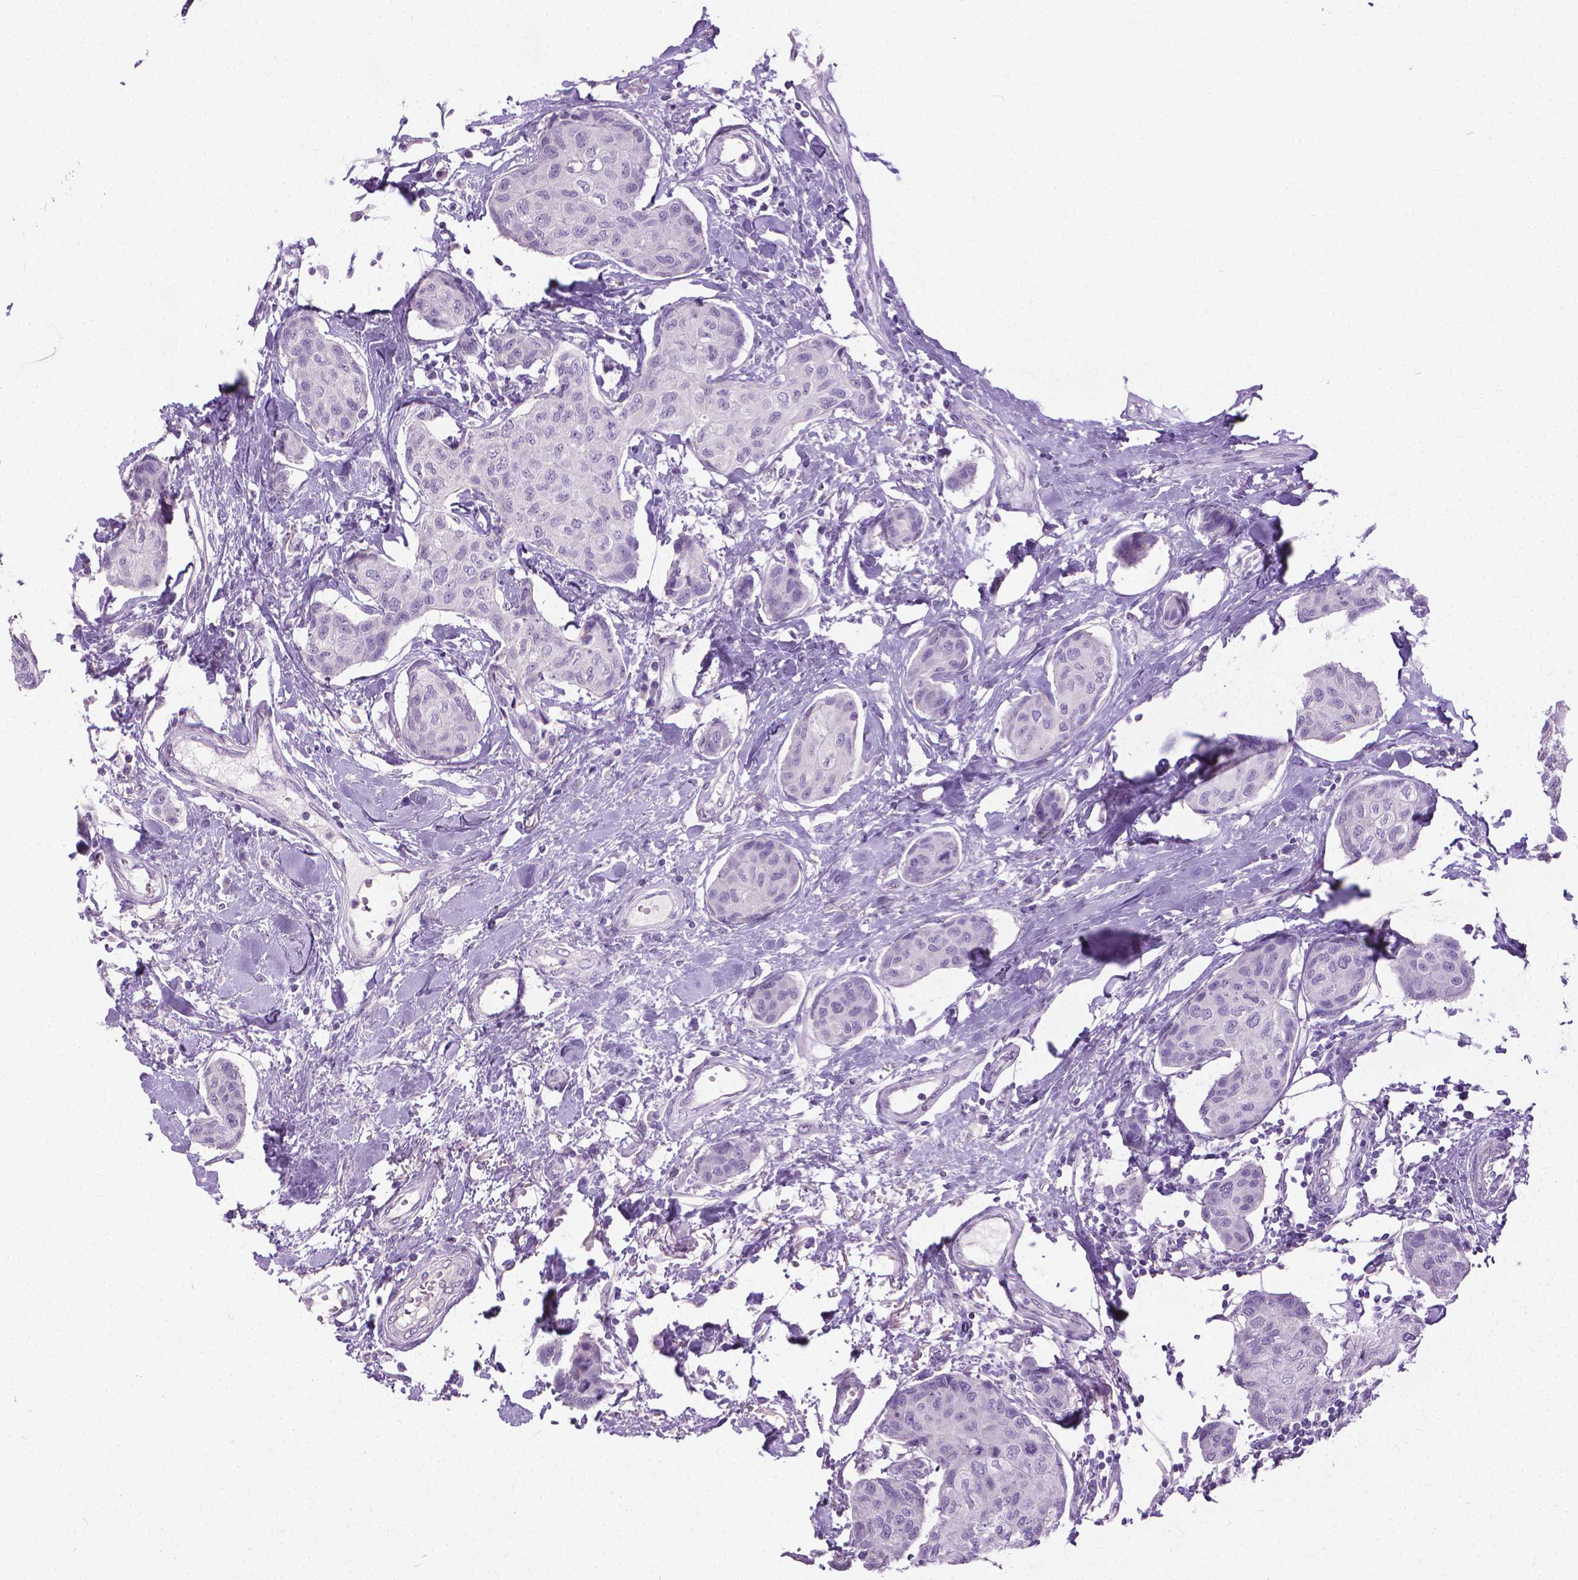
{"staining": {"intensity": "negative", "quantity": "none", "location": "none"}, "tissue": "breast cancer", "cell_type": "Tumor cells", "image_type": "cancer", "snomed": [{"axis": "morphology", "description": "Duct carcinoma"}, {"axis": "topography", "description": "Breast"}], "caption": "A micrograph of intraductal carcinoma (breast) stained for a protein shows no brown staining in tumor cells. Nuclei are stained in blue.", "gene": "KRT5", "patient": {"sex": "female", "age": 80}}